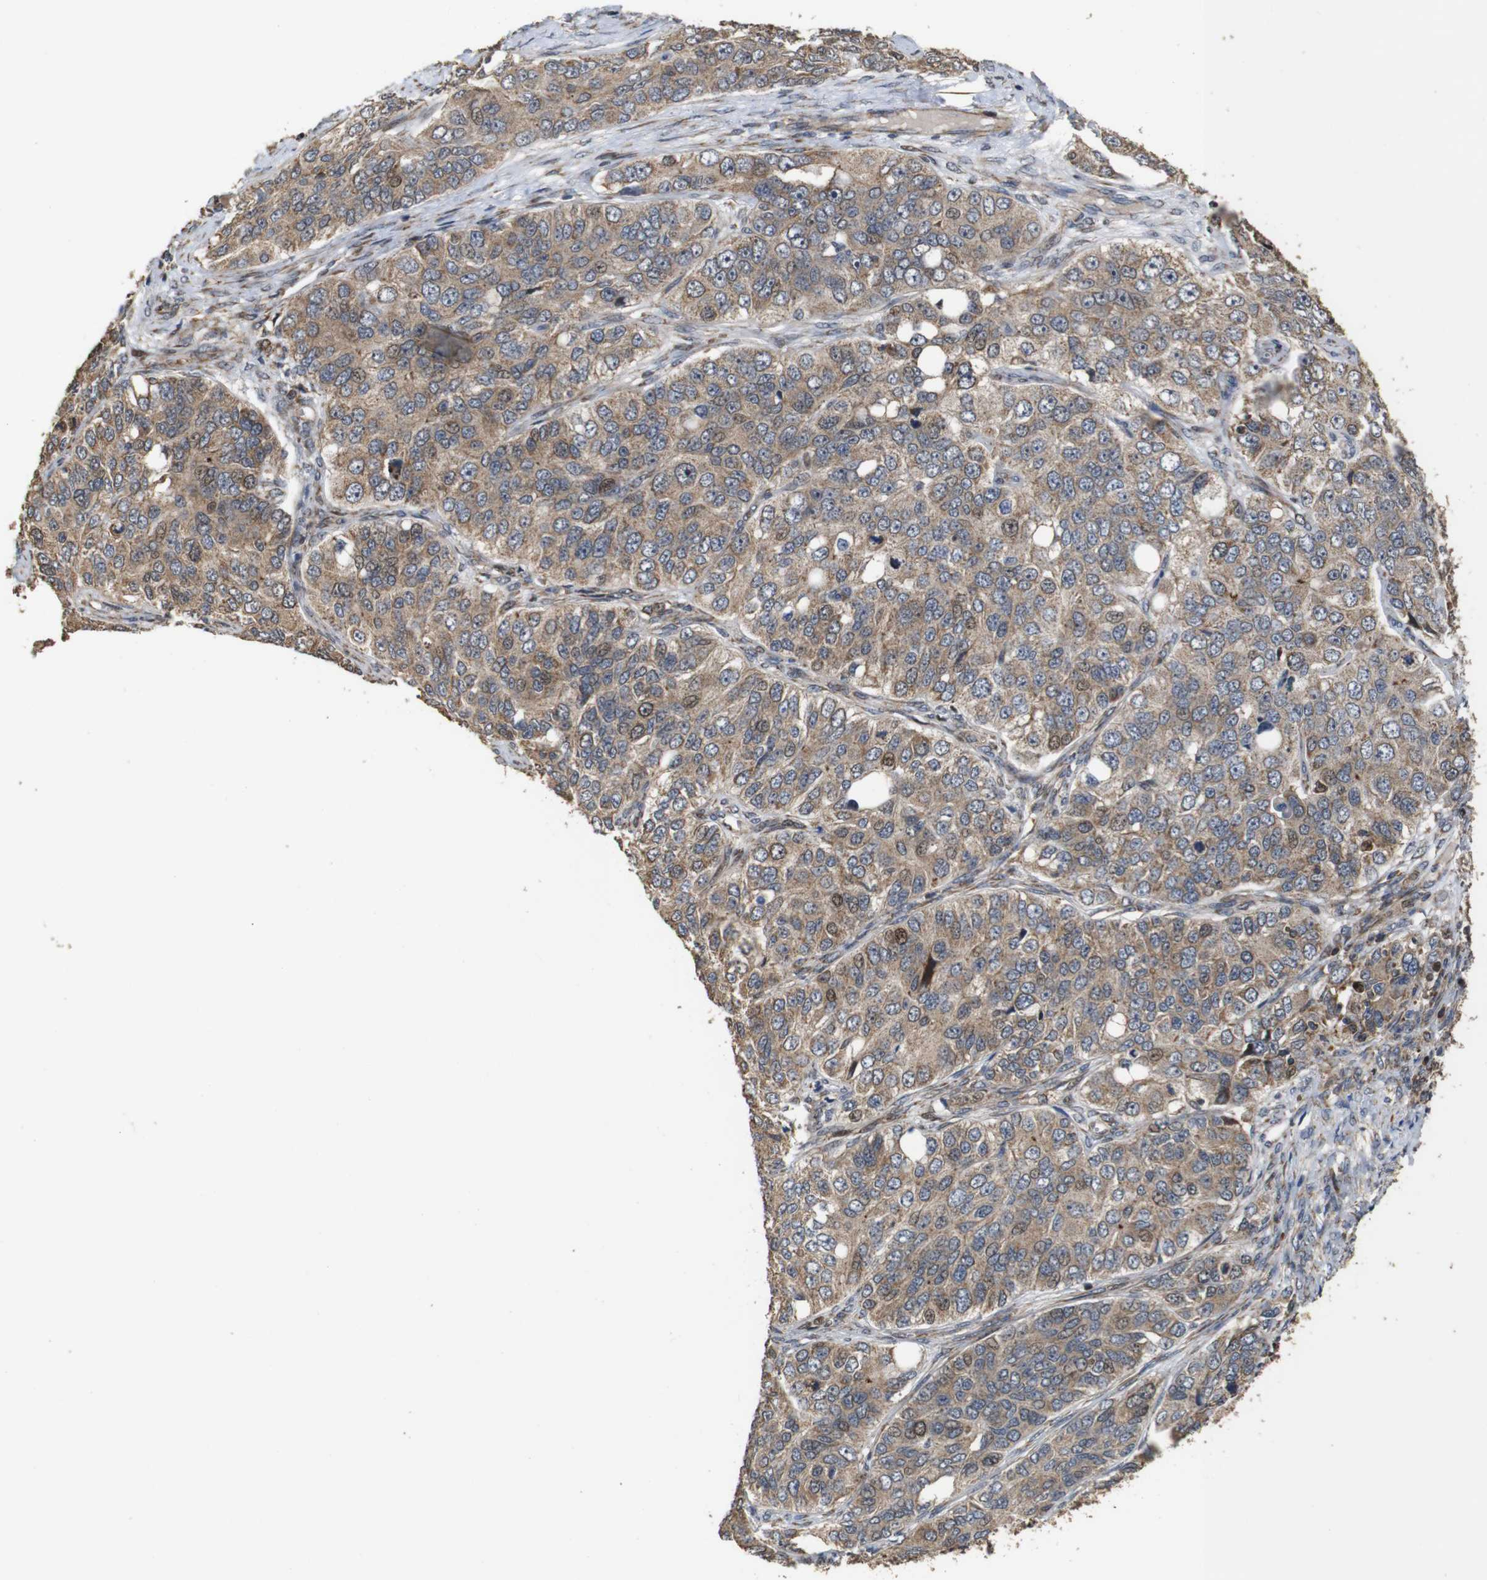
{"staining": {"intensity": "moderate", "quantity": ">75%", "location": "cytoplasmic/membranous"}, "tissue": "ovarian cancer", "cell_type": "Tumor cells", "image_type": "cancer", "snomed": [{"axis": "morphology", "description": "Carcinoma, endometroid"}, {"axis": "topography", "description": "Ovary"}], "caption": "Protein expression analysis of human ovarian cancer (endometroid carcinoma) reveals moderate cytoplasmic/membranous staining in about >75% of tumor cells.", "gene": "SNN", "patient": {"sex": "female", "age": 51}}